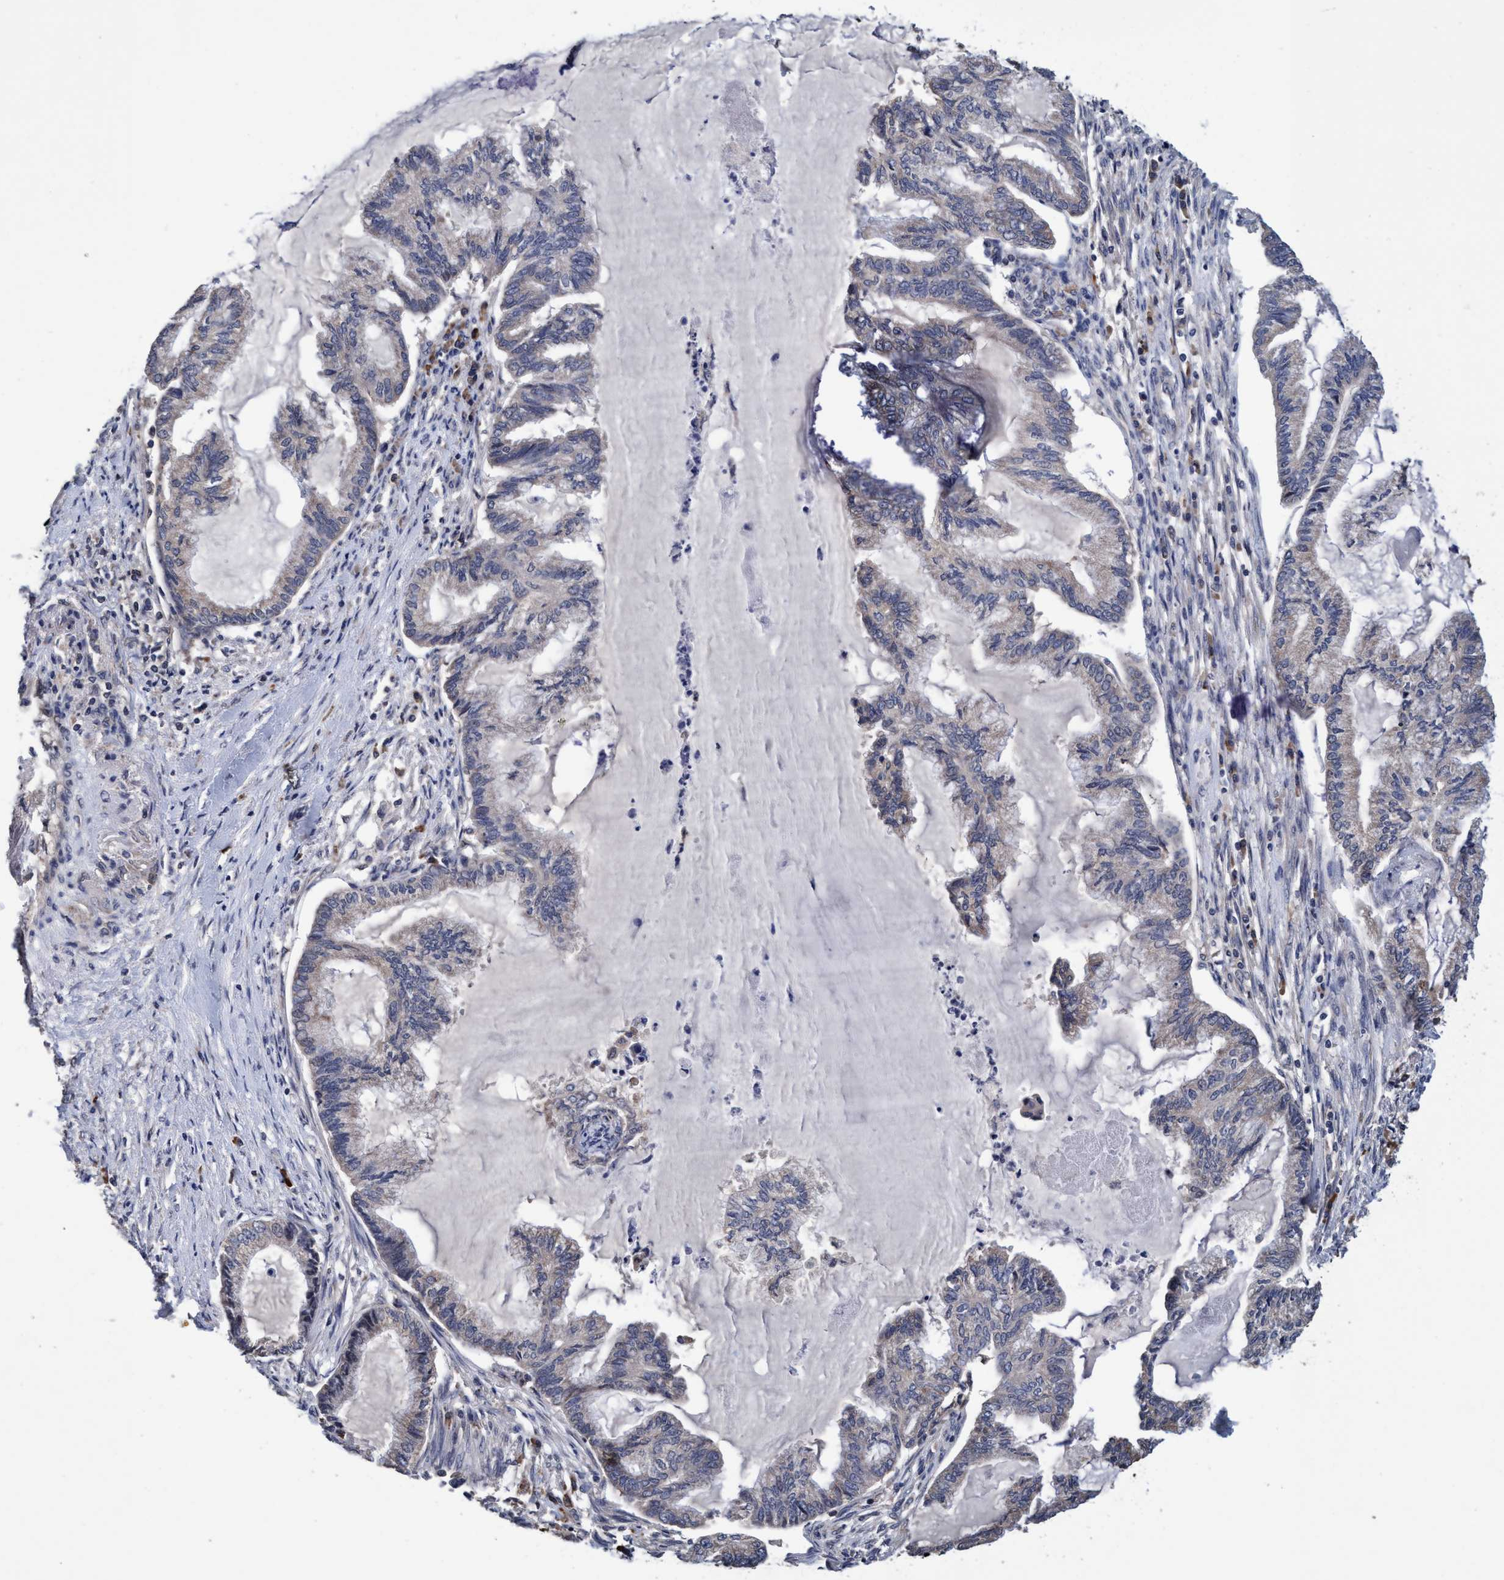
{"staining": {"intensity": "negative", "quantity": "none", "location": "none"}, "tissue": "endometrial cancer", "cell_type": "Tumor cells", "image_type": "cancer", "snomed": [{"axis": "morphology", "description": "Adenocarcinoma, NOS"}, {"axis": "topography", "description": "Endometrium"}], "caption": "Human endometrial cancer stained for a protein using IHC demonstrates no expression in tumor cells.", "gene": "CALCOCO2", "patient": {"sex": "female", "age": 86}}